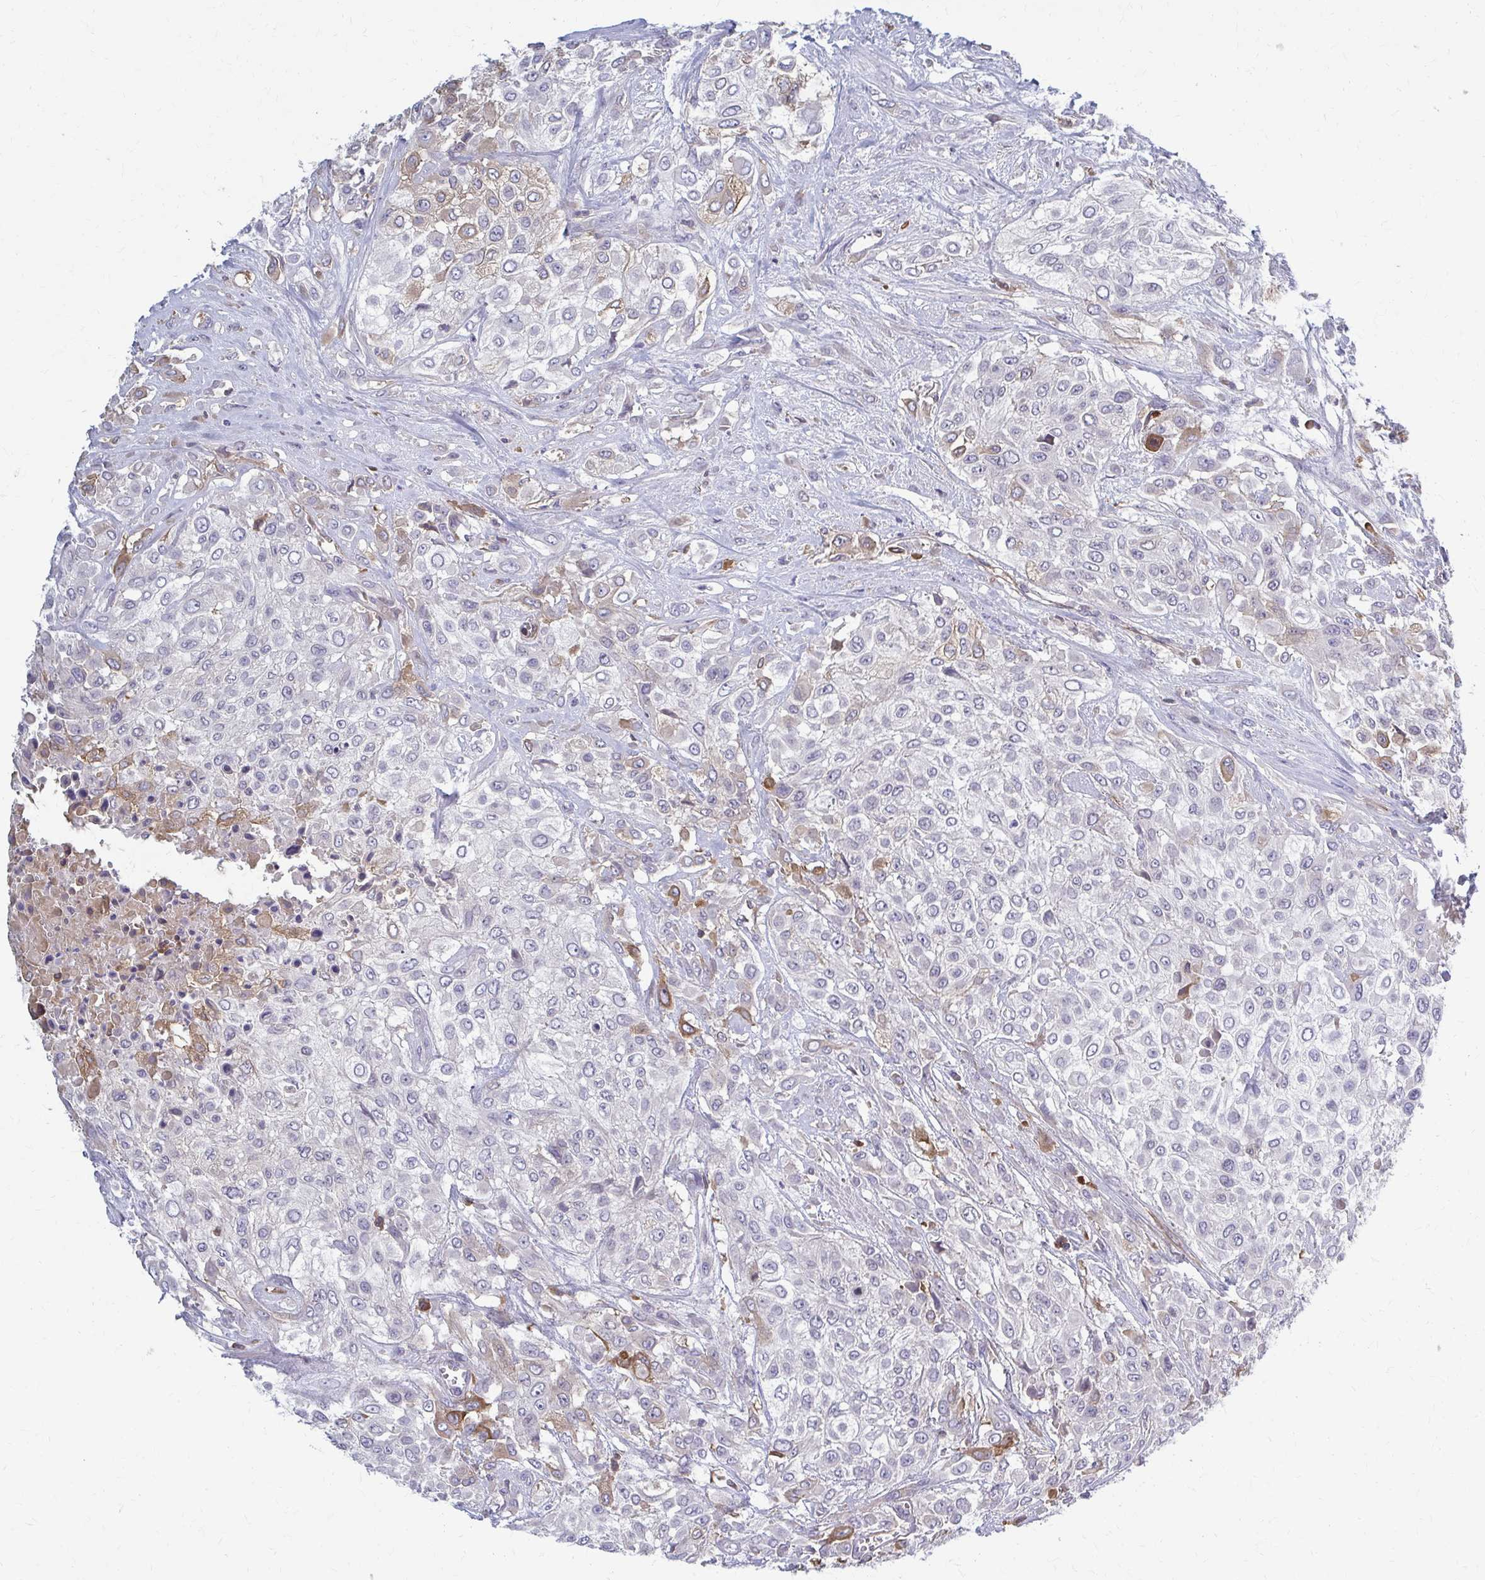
{"staining": {"intensity": "negative", "quantity": "none", "location": "none"}, "tissue": "urothelial cancer", "cell_type": "Tumor cells", "image_type": "cancer", "snomed": [{"axis": "morphology", "description": "Urothelial carcinoma, High grade"}, {"axis": "topography", "description": "Urinary bladder"}], "caption": "IHC of human urothelial cancer displays no expression in tumor cells.", "gene": "MCRIP2", "patient": {"sex": "male", "age": 57}}